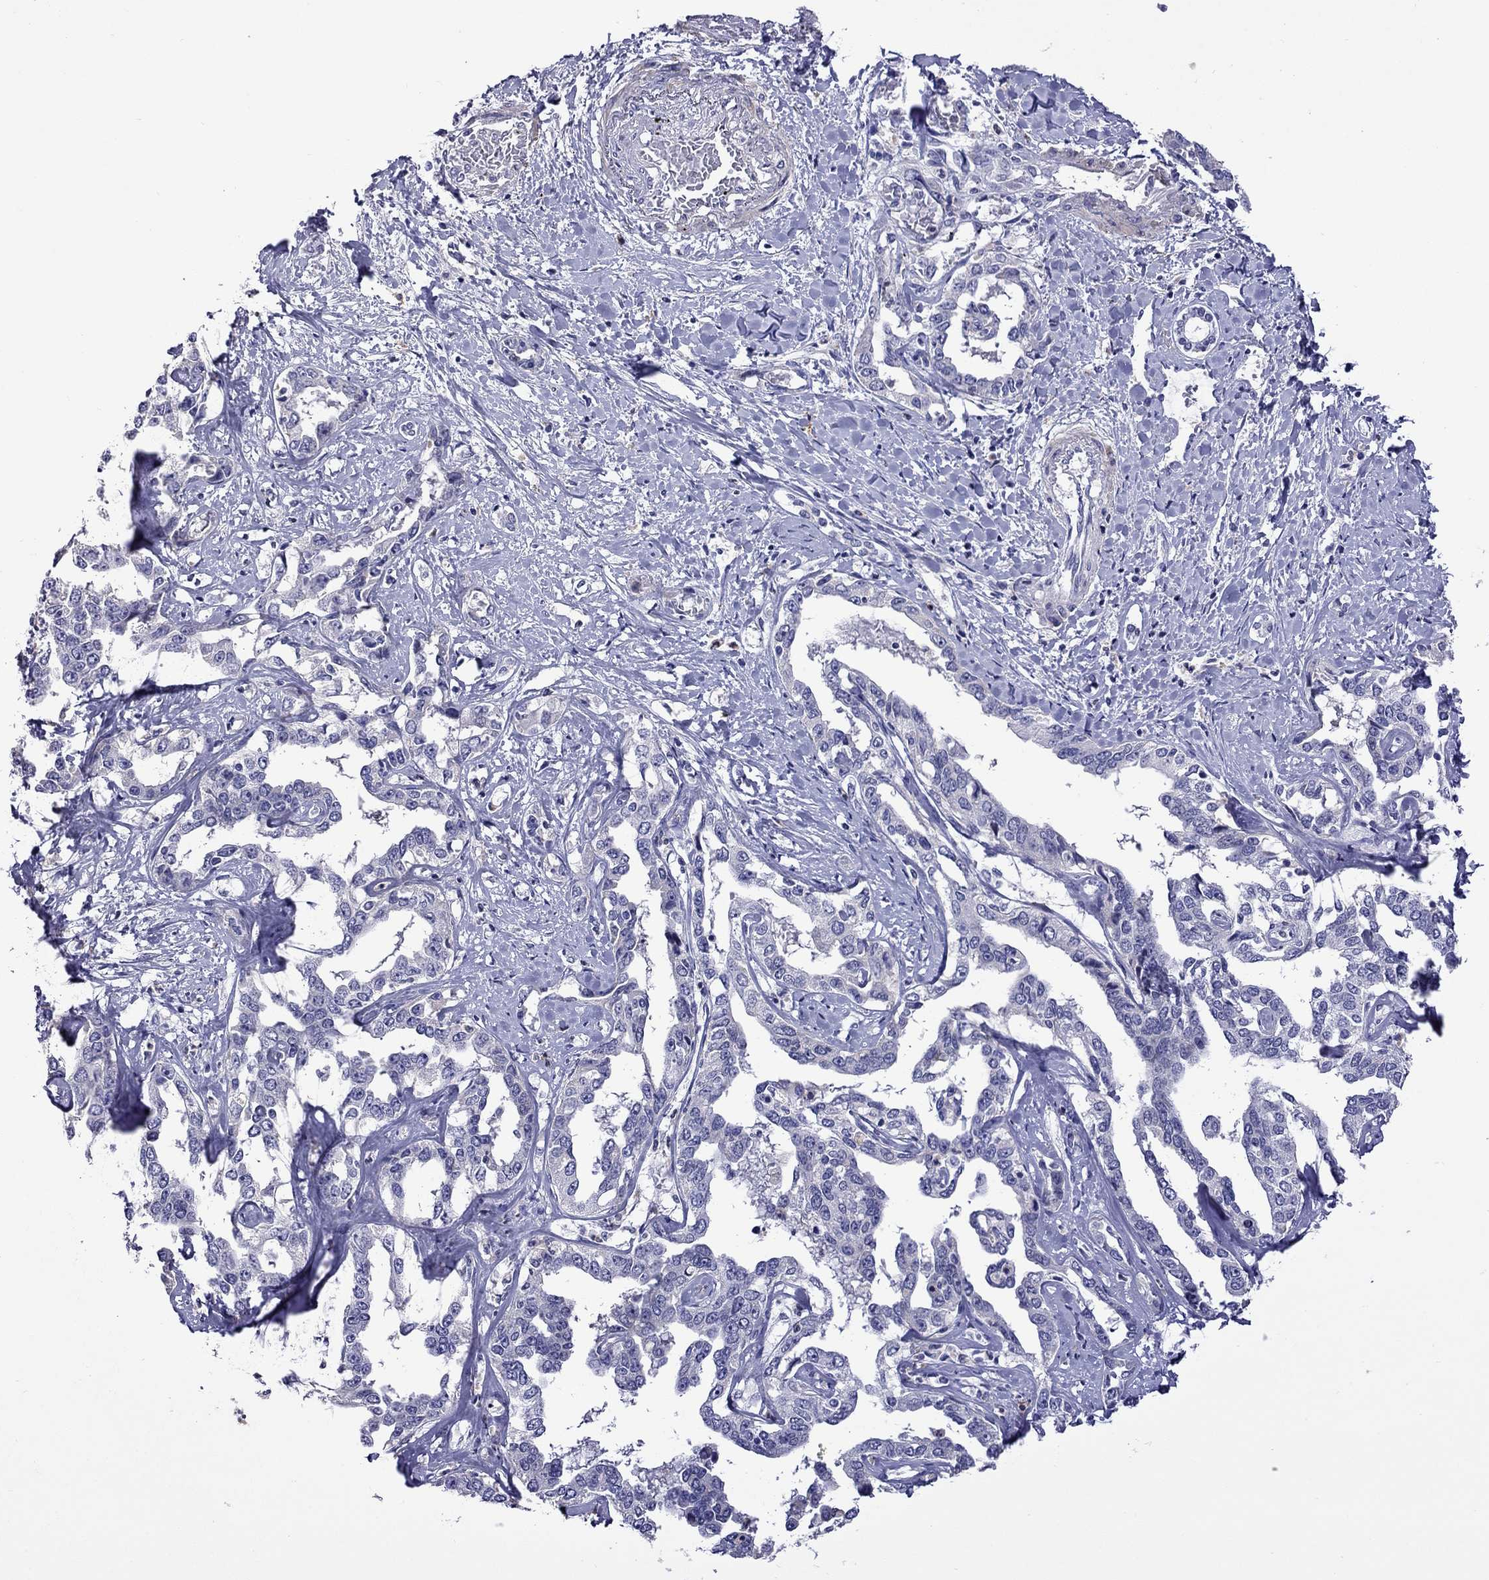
{"staining": {"intensity": "negative", "quantity": "none", "location": "none"}, "tissue": "liver cancer", "cell_type": "Tumor cells", "image_type": "cancer", "snomed": [{"axis": "morphology", "description": "Cholangiocarcinoma"}, {"axis": "topography", "description": "Liver"}], "caption": "Immunohistochemical staining of human cholangiocarcinoma (liver) demonstrates no significant staining in tumor cells.", "gene": "STAR", "patient": {"sex": "male", "age": 59}}